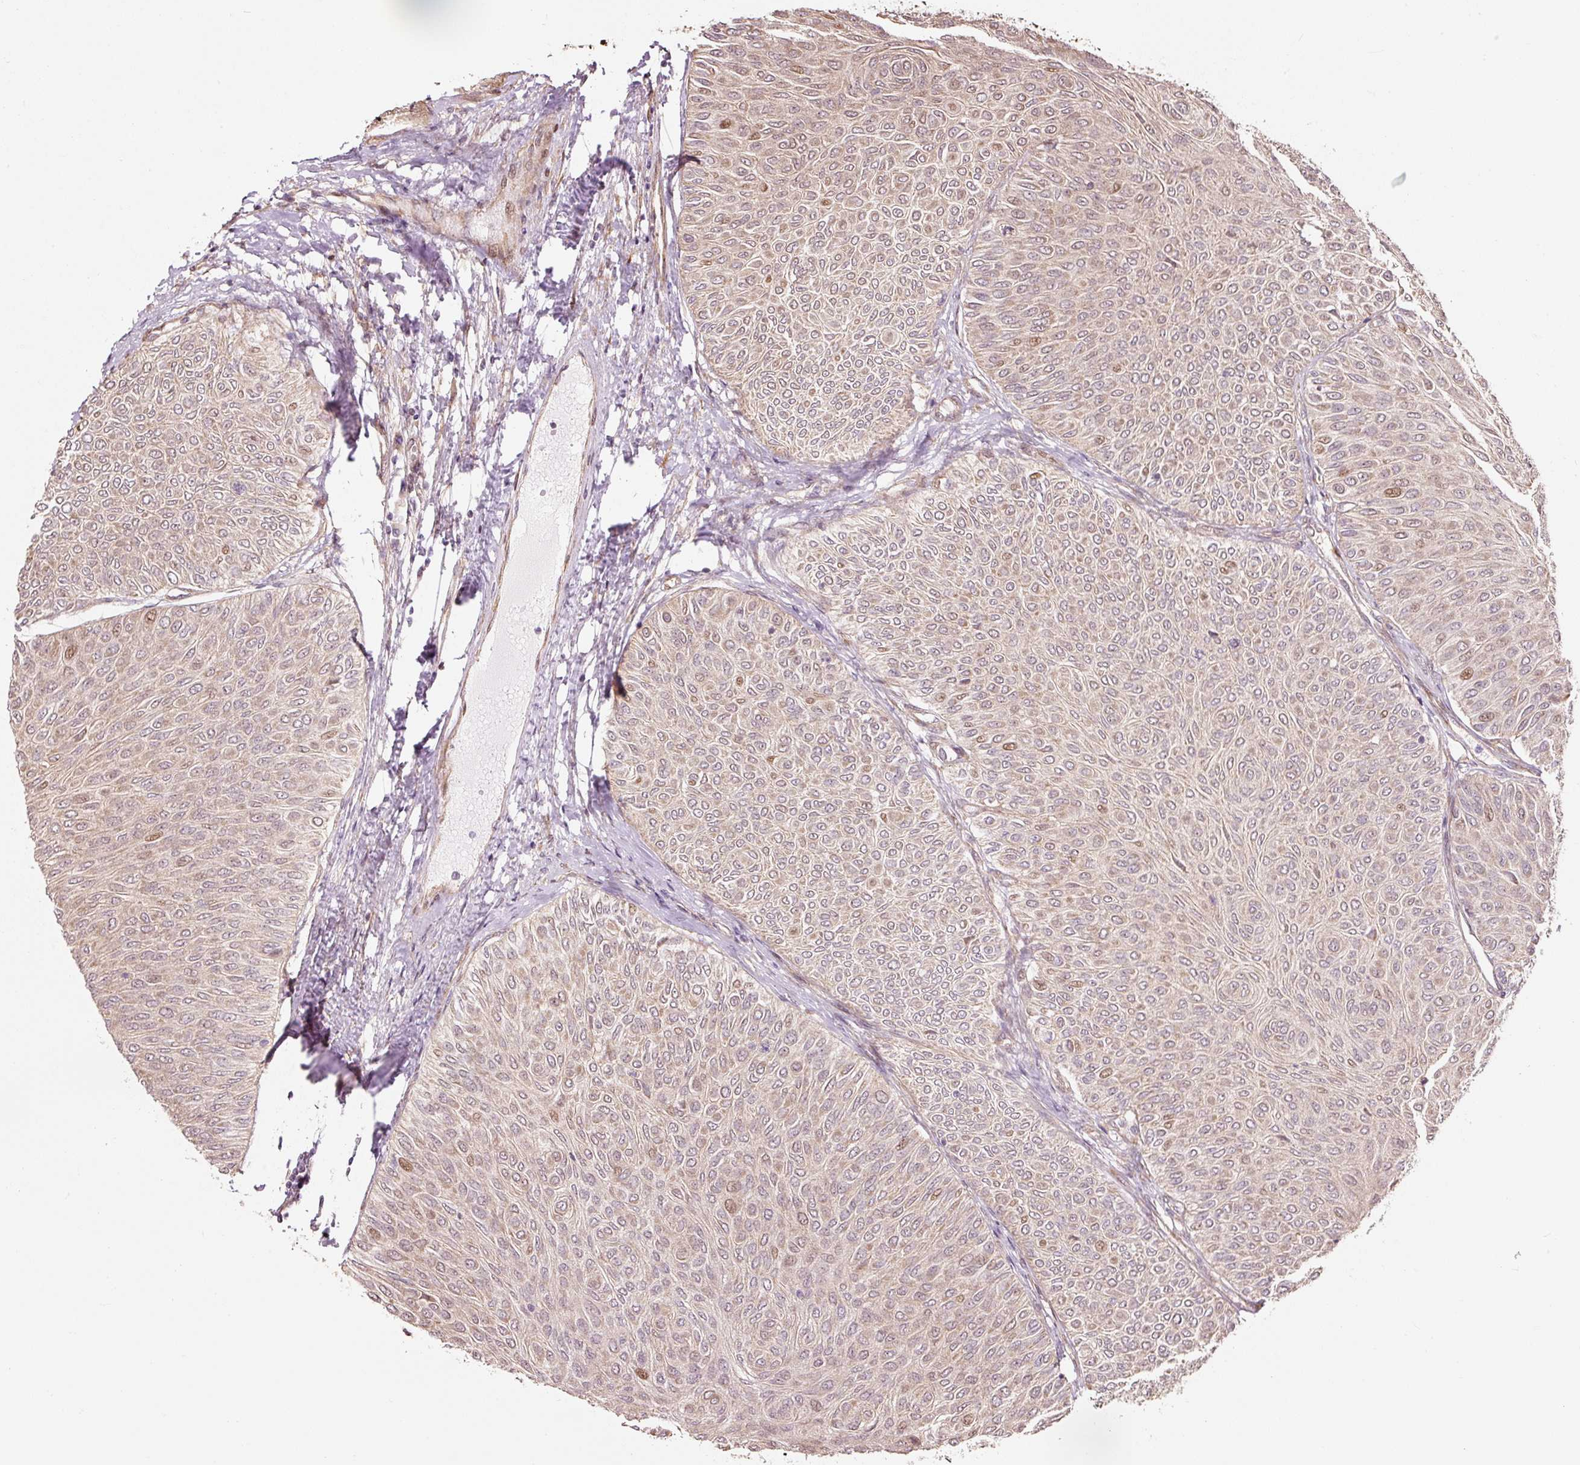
{"staining": {"intensity": "weak", "quantity": "25%-75%", "location": "cytoplasmic/membranous,nuclear"}, "tissue": "urothelial cancer", "cell_type": "Tumor cells", "image_type": "cancer", "snomed": [{"axis": "morphology", "description": "Urothelial carcinoma, Low grade"}, {"axis": "topography", "description": "Urinary bladder"}], "caption": "Approximately 25%-75% of tumor cells in human low-grade urothelial carcinoma show weak cytoplasmic/membranous and nuclear protein expression as visualized by brown immunohistochemical staining.", "gene": "ETF1", "patient": {"sex": "male", "age": 78}}